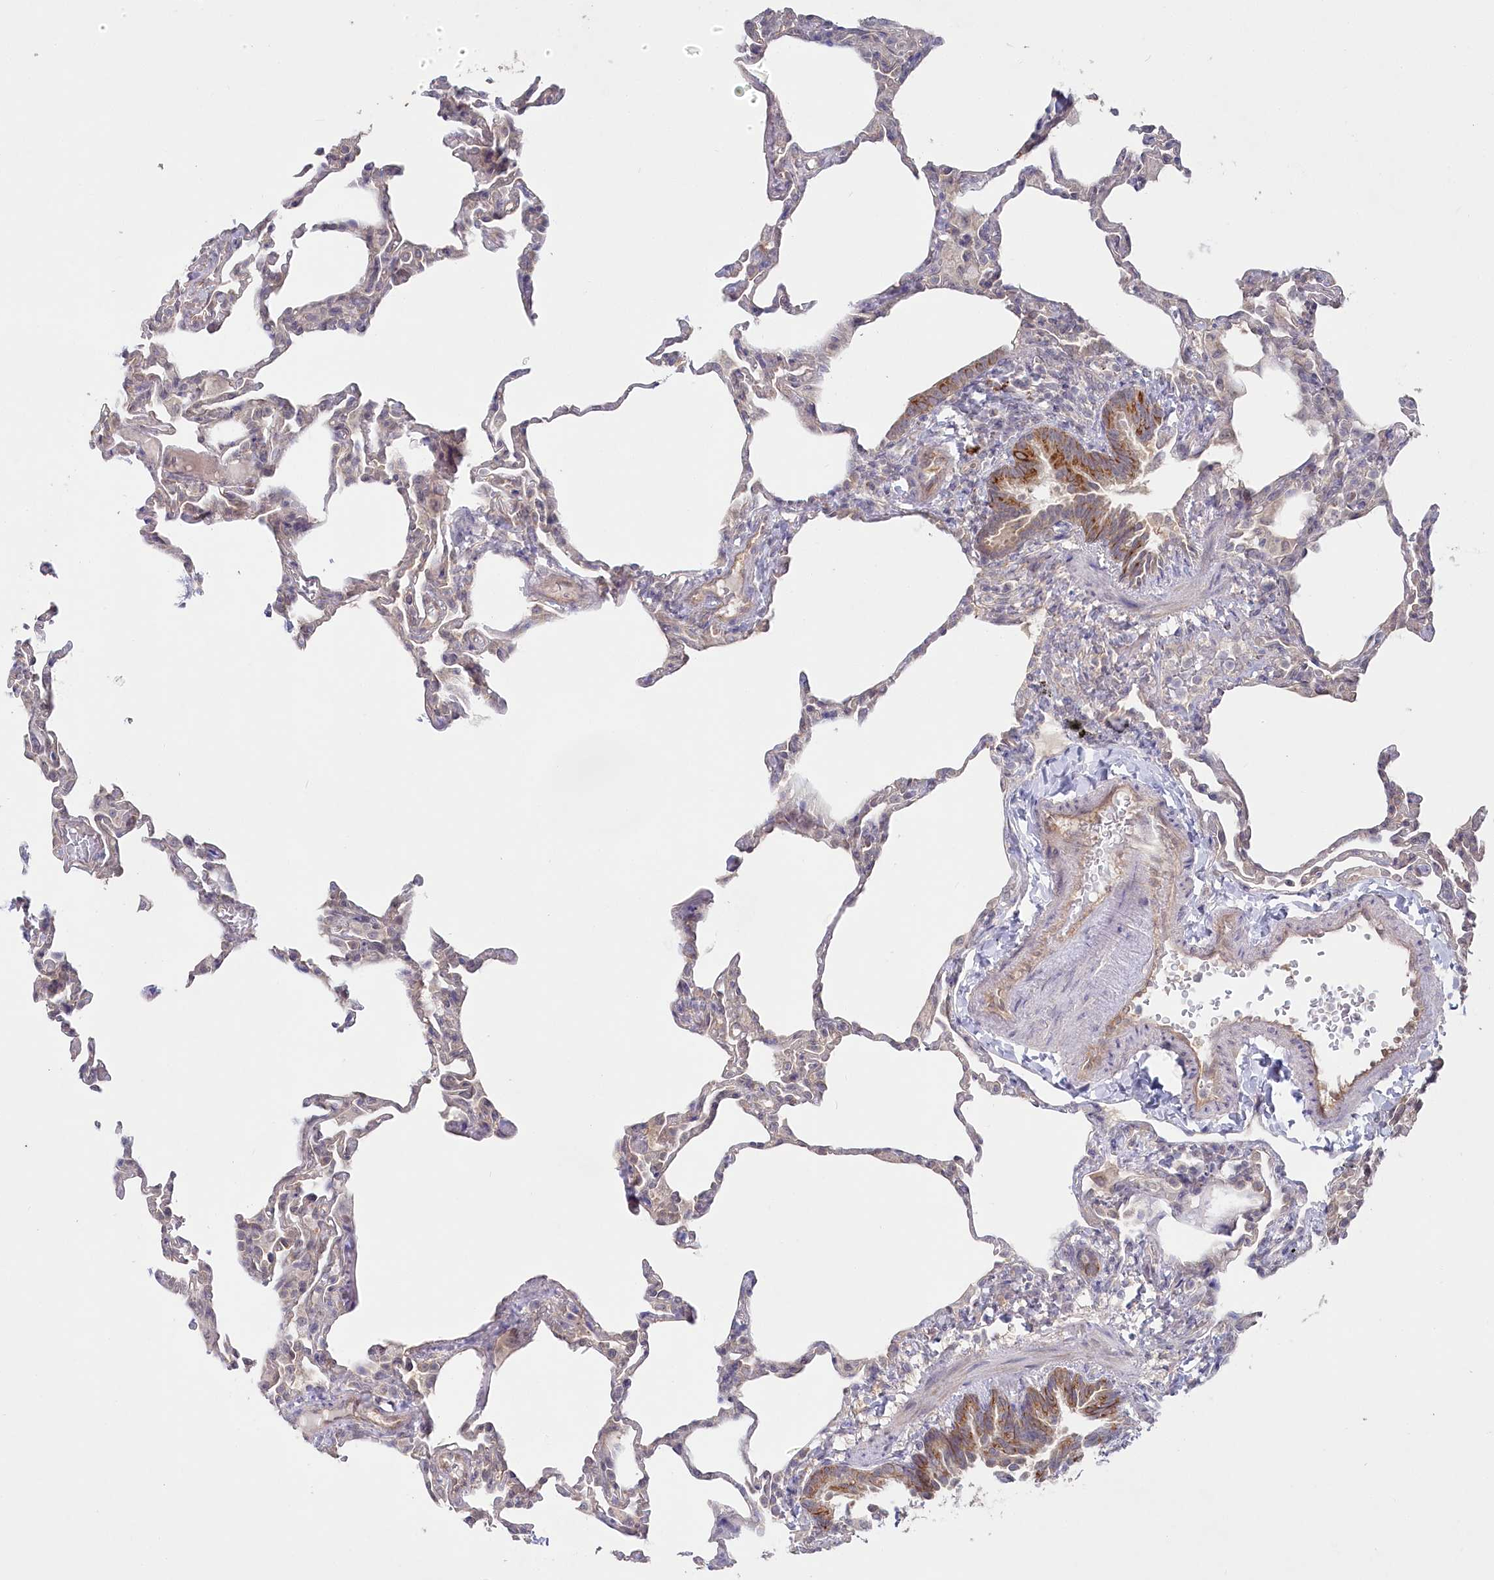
{"staining": {"intensity": "negative", "quantity": "none", "location": "none"}, "tissue": "lung", "cell_type": "Alveolar cells", "image_type": "normal", "snomed": [{"axis": "morphology", "description": "Normal tissue, NOS"}, {"axis": "topography", "description": "Lung"}], "caption": "A micrograph of human lung is negative for staining in alveolar cells. The staining was performed using DAB to visualize the protein expression in brown, while the nuclei were stained in blue with hematoxylin (Magnification: 20x).", "gene": "AAMDC", "patient": {"sex": "male", "age": 20}}